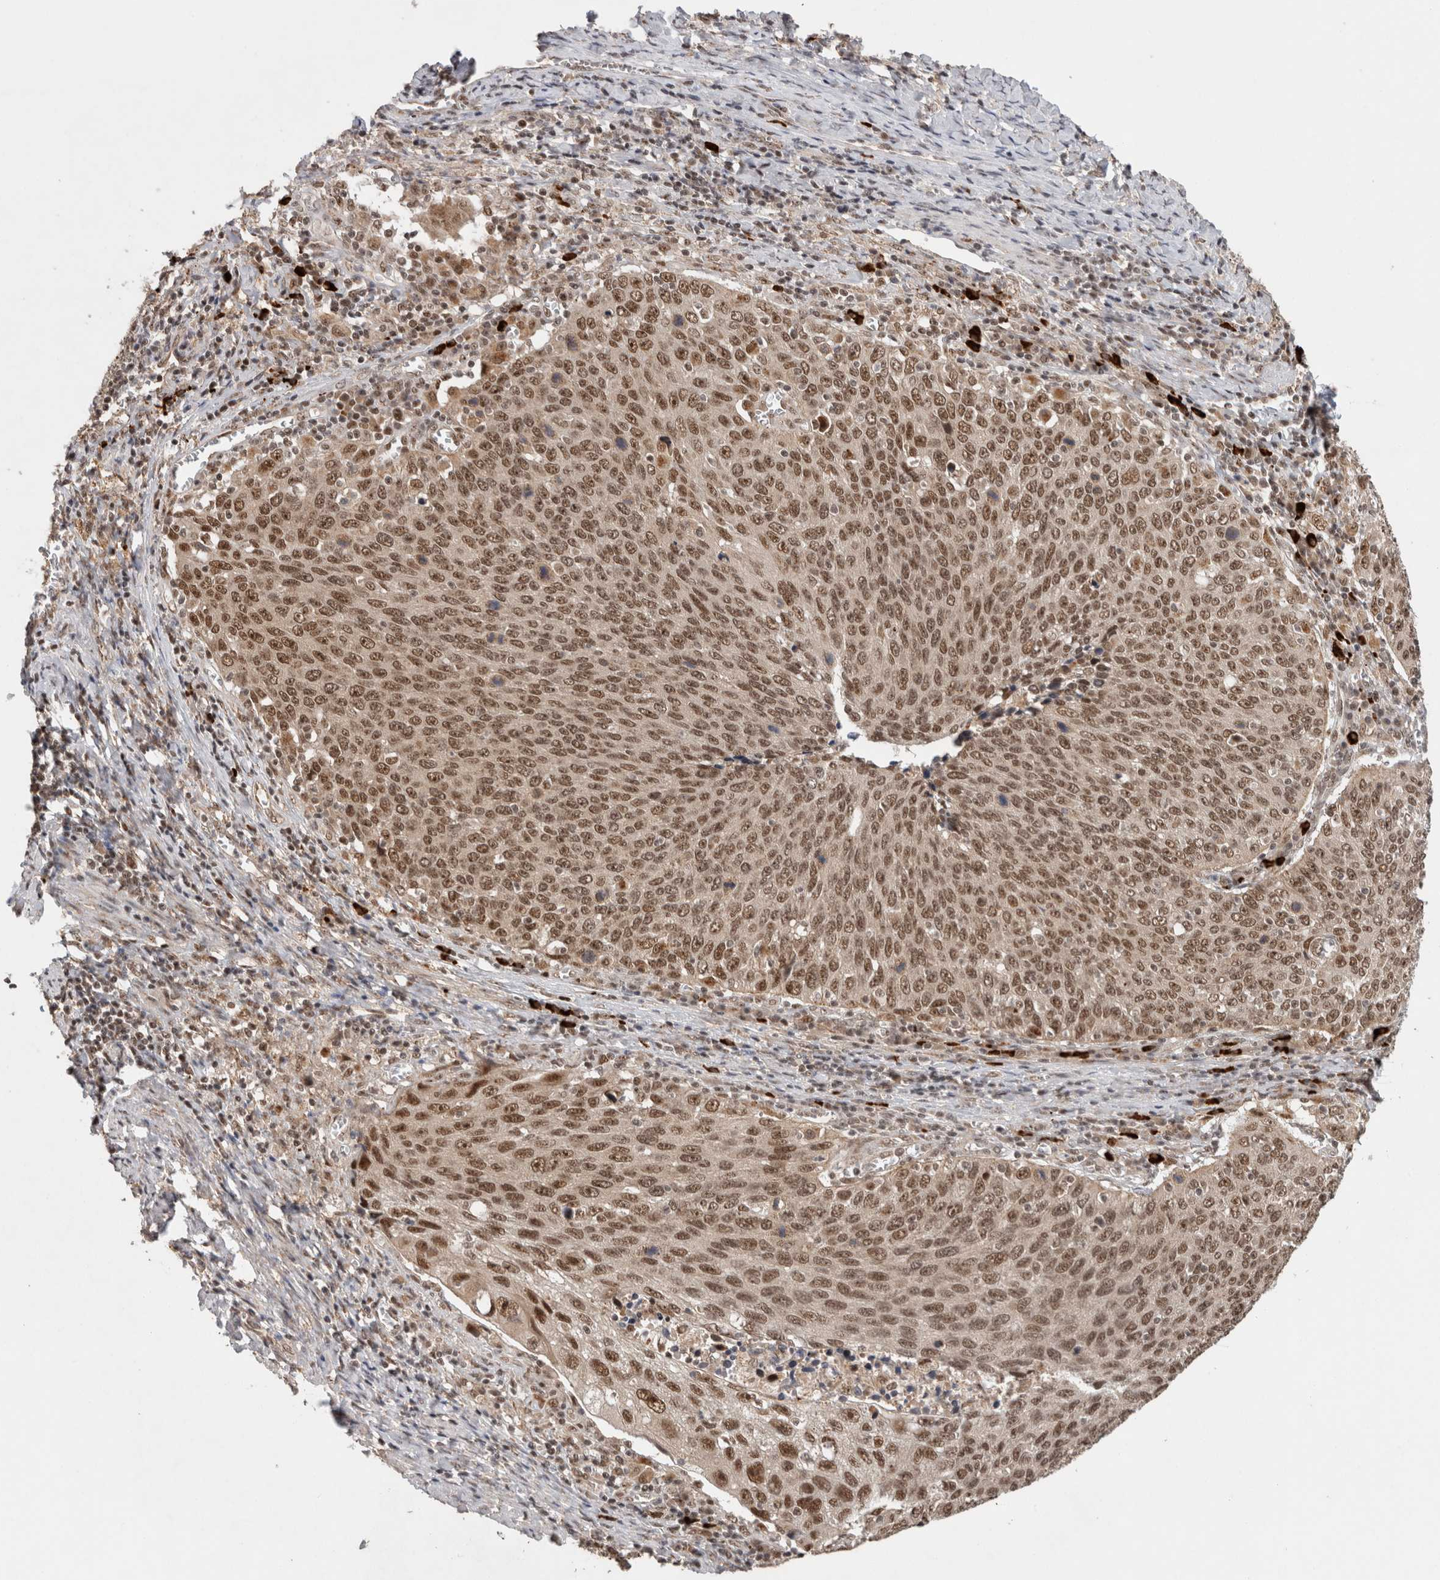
{"staining": {"intensity": "moderate", "quantity": ">75%", "location": "nuclear"}, "tissue": "cervical cancer", "cell_type": "Tumor cells", "image_type": "cancer", "snomed": [{"axis": "morphology", "description": "Squamous cell carcinoma, NOS"}, {"axis": "topography", "description": "Cervix"}], "caption": "Cervical cancer tissue demonstrates moderate nuclear expression in approximately >75% of tumor cells, visualized by immunohistochemistry.", "gene": "MPHOSPH6", "patient": {"sex": "female", "age": 53}}